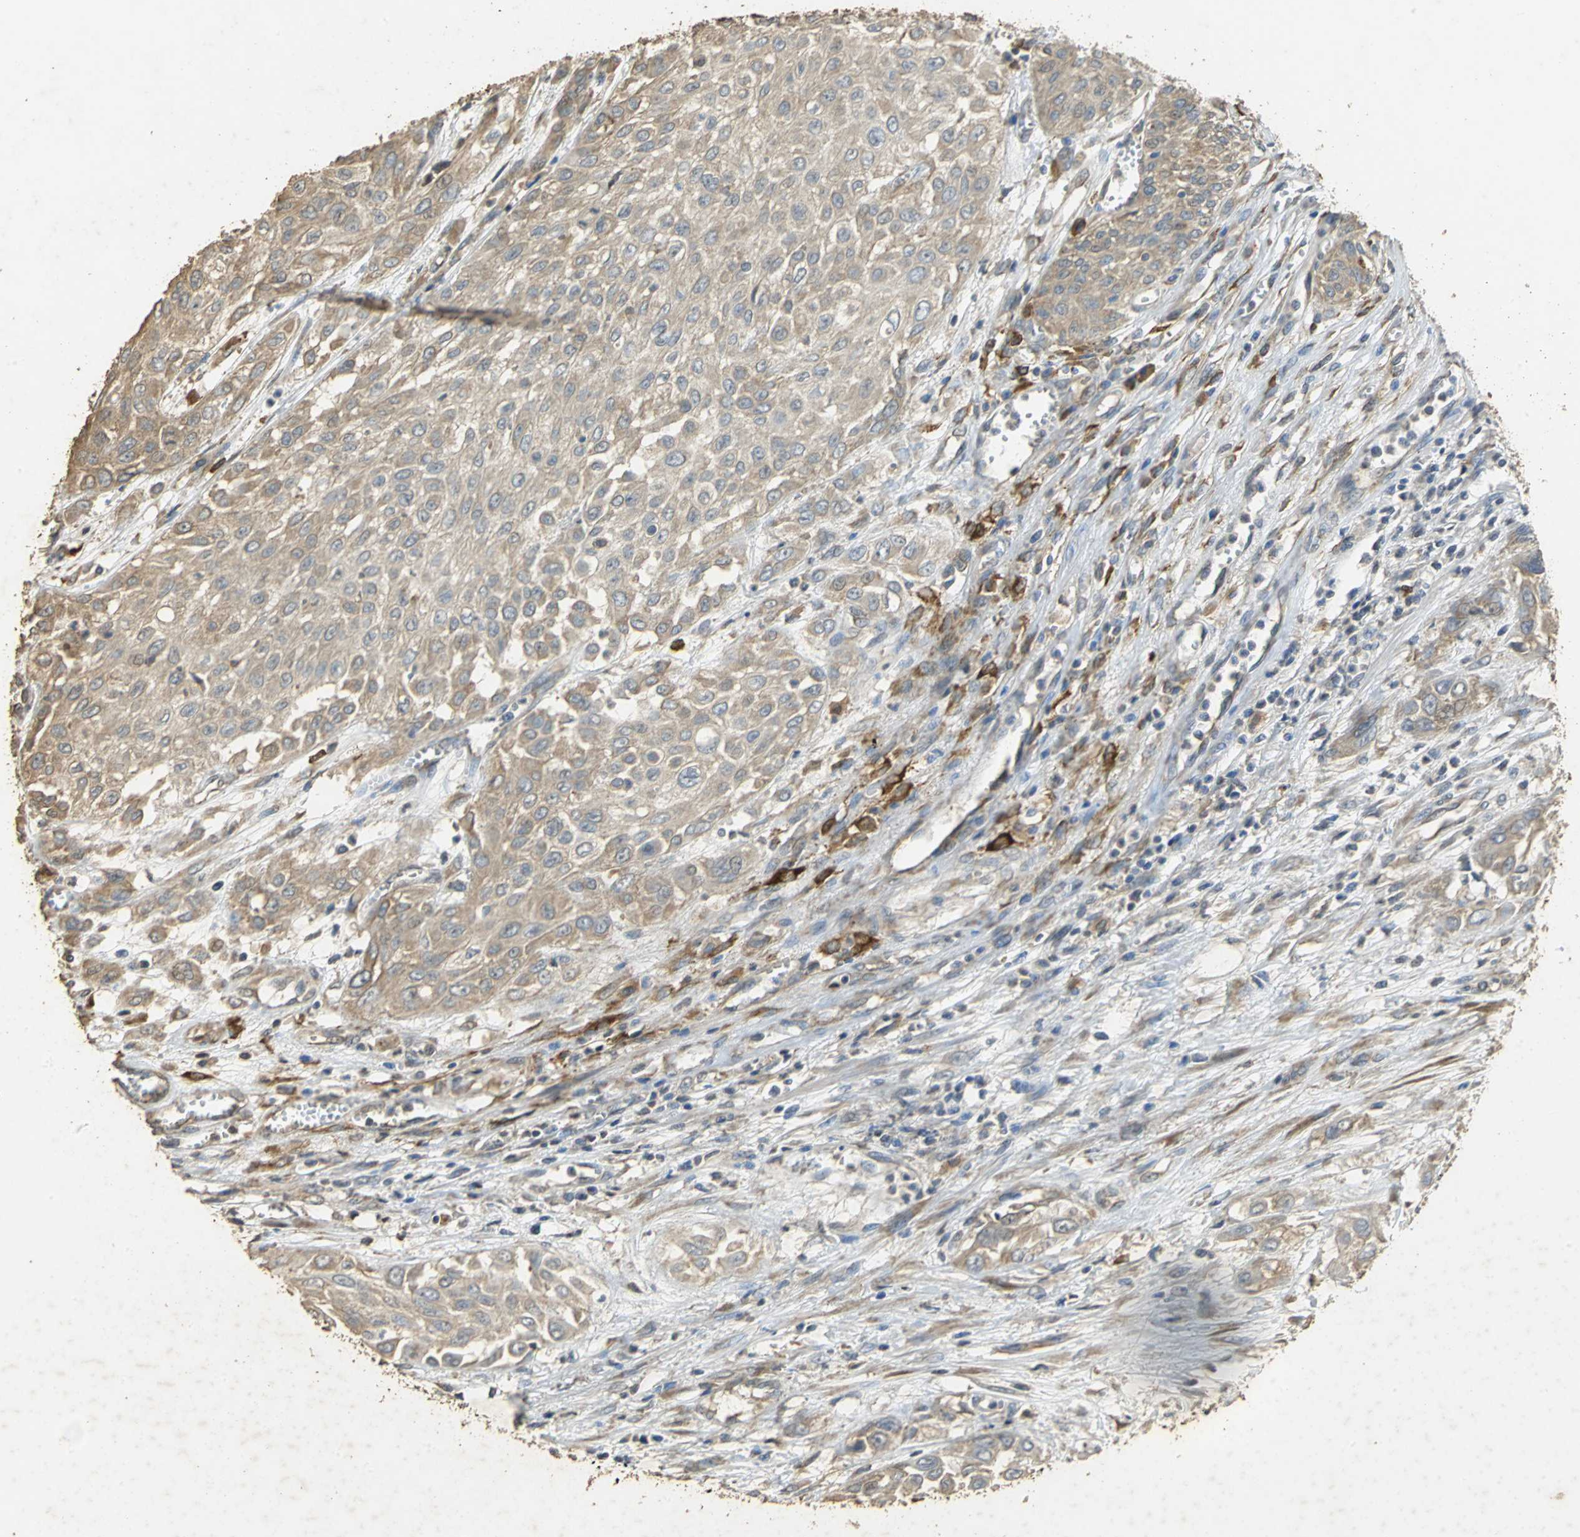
{"staining": {"intensity": "moderate", "quantity": ">75%", "location": "cytoplasmic/membranous"}, "tissue": "urothelial cancer", "cell_type": "Tumor cells", "image_type": "cancer", "snomed": [{"axis": "morphology", "description": "Urothelial carcinoma, High grade"}, {"axis": "topography", "description": "Urinary bladder"}], "caption": "Brown immunohistochemical staining in high-grade urothelial carcinoma demonstrates moderate cytoplasmic/membranous positivity in approximately >75% of tumor cells. Immunohistochemistry (ihc) stains the protein of interest in brown and the nuclei are stained blue.", "gene": "ACSL4", "patient": {"sex": "male", "age": 57}}